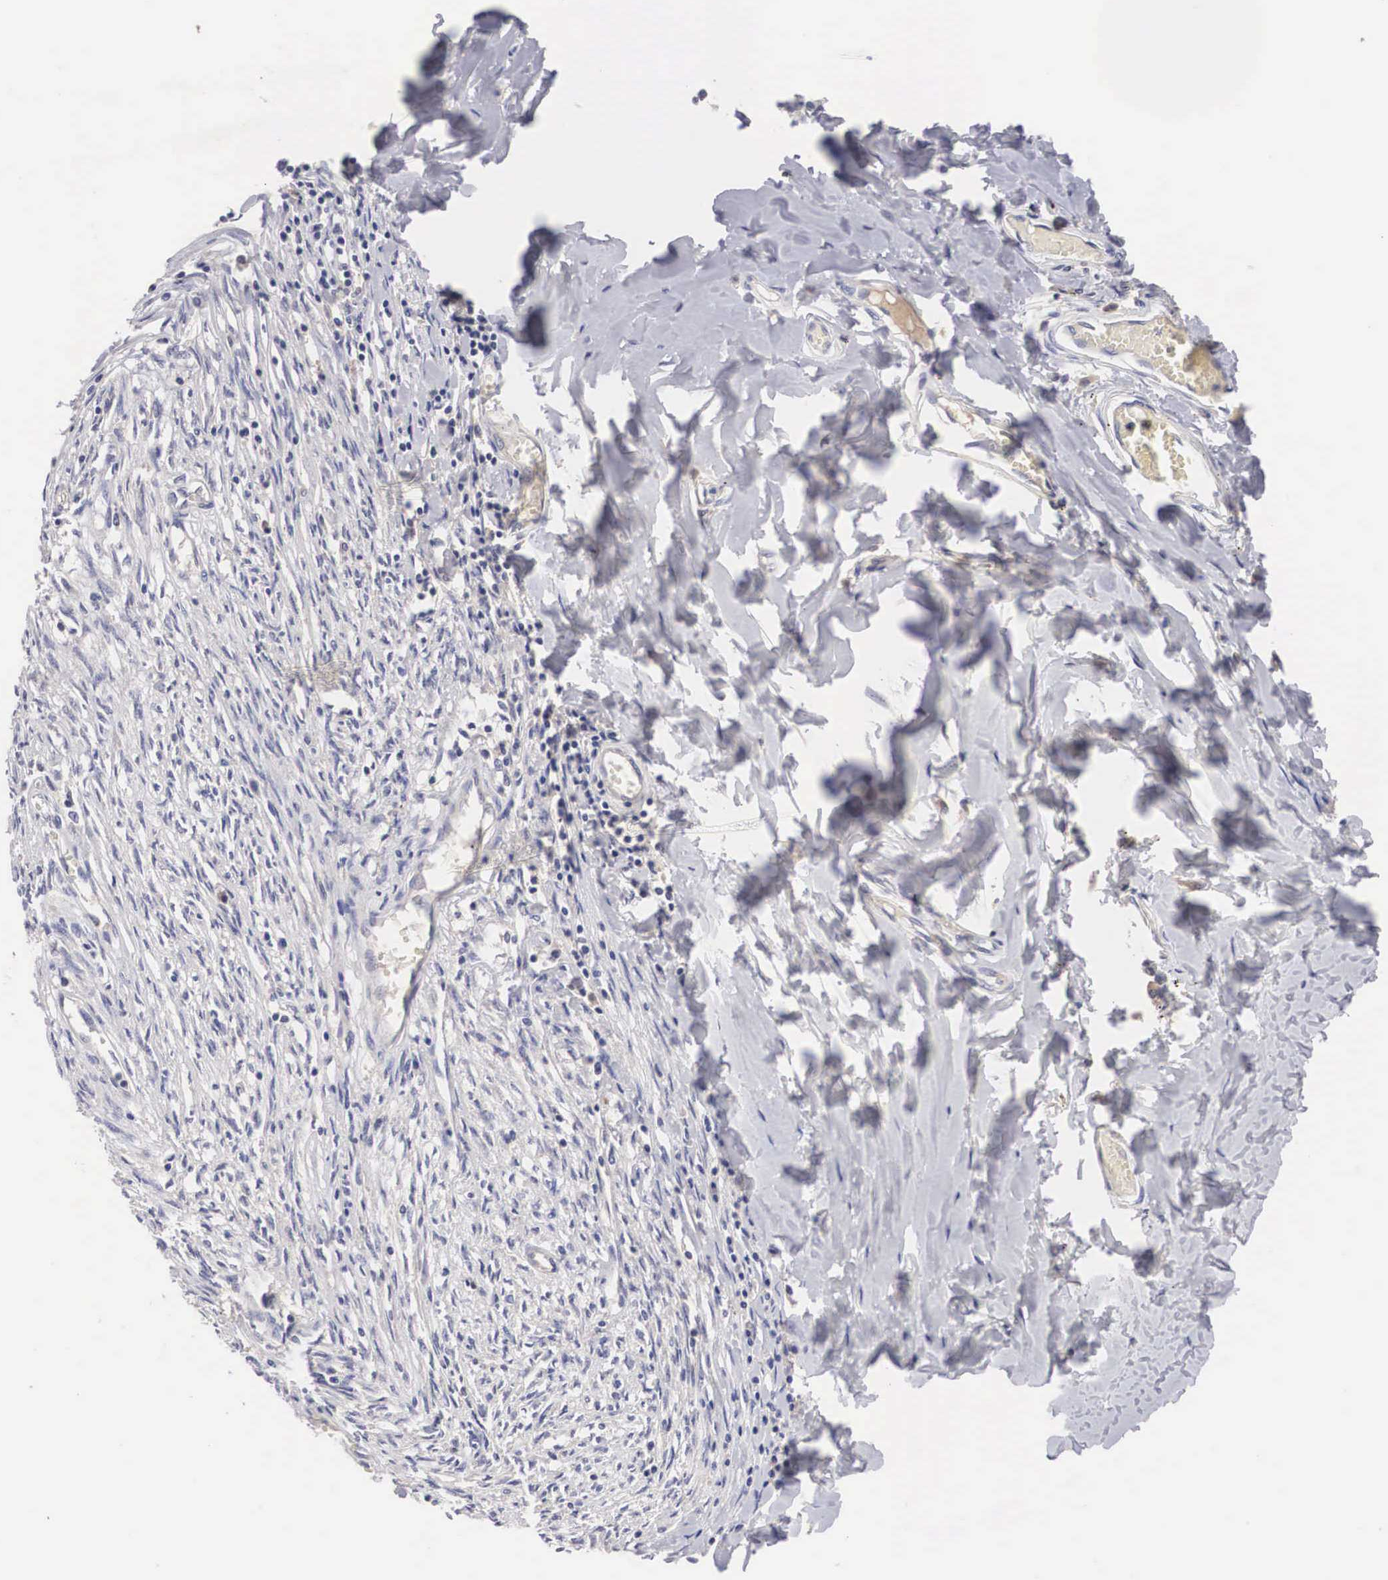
{"staining": {"intensity": "negative", "quantity": "none", "location": "none"}, "tissue": "adipose tissue", "cell_type": "Adipocytes", "image_type": "normal", "snomed": [{"axis": "morphology", "description": "Normal tissue, NOS"}, {"axis": "morphology", "description": "Sarcoma, NOS"}, {"axis": "topography", "description": "Skin"}, {"axis": "topography", "description": "Soft tissue"}], "caption": "Immunohistochemistry of benign adipose tissue displays no expression in adipocytes.", "gene": "ABHD4", "patient": {"sex": "female", "age": 51}}